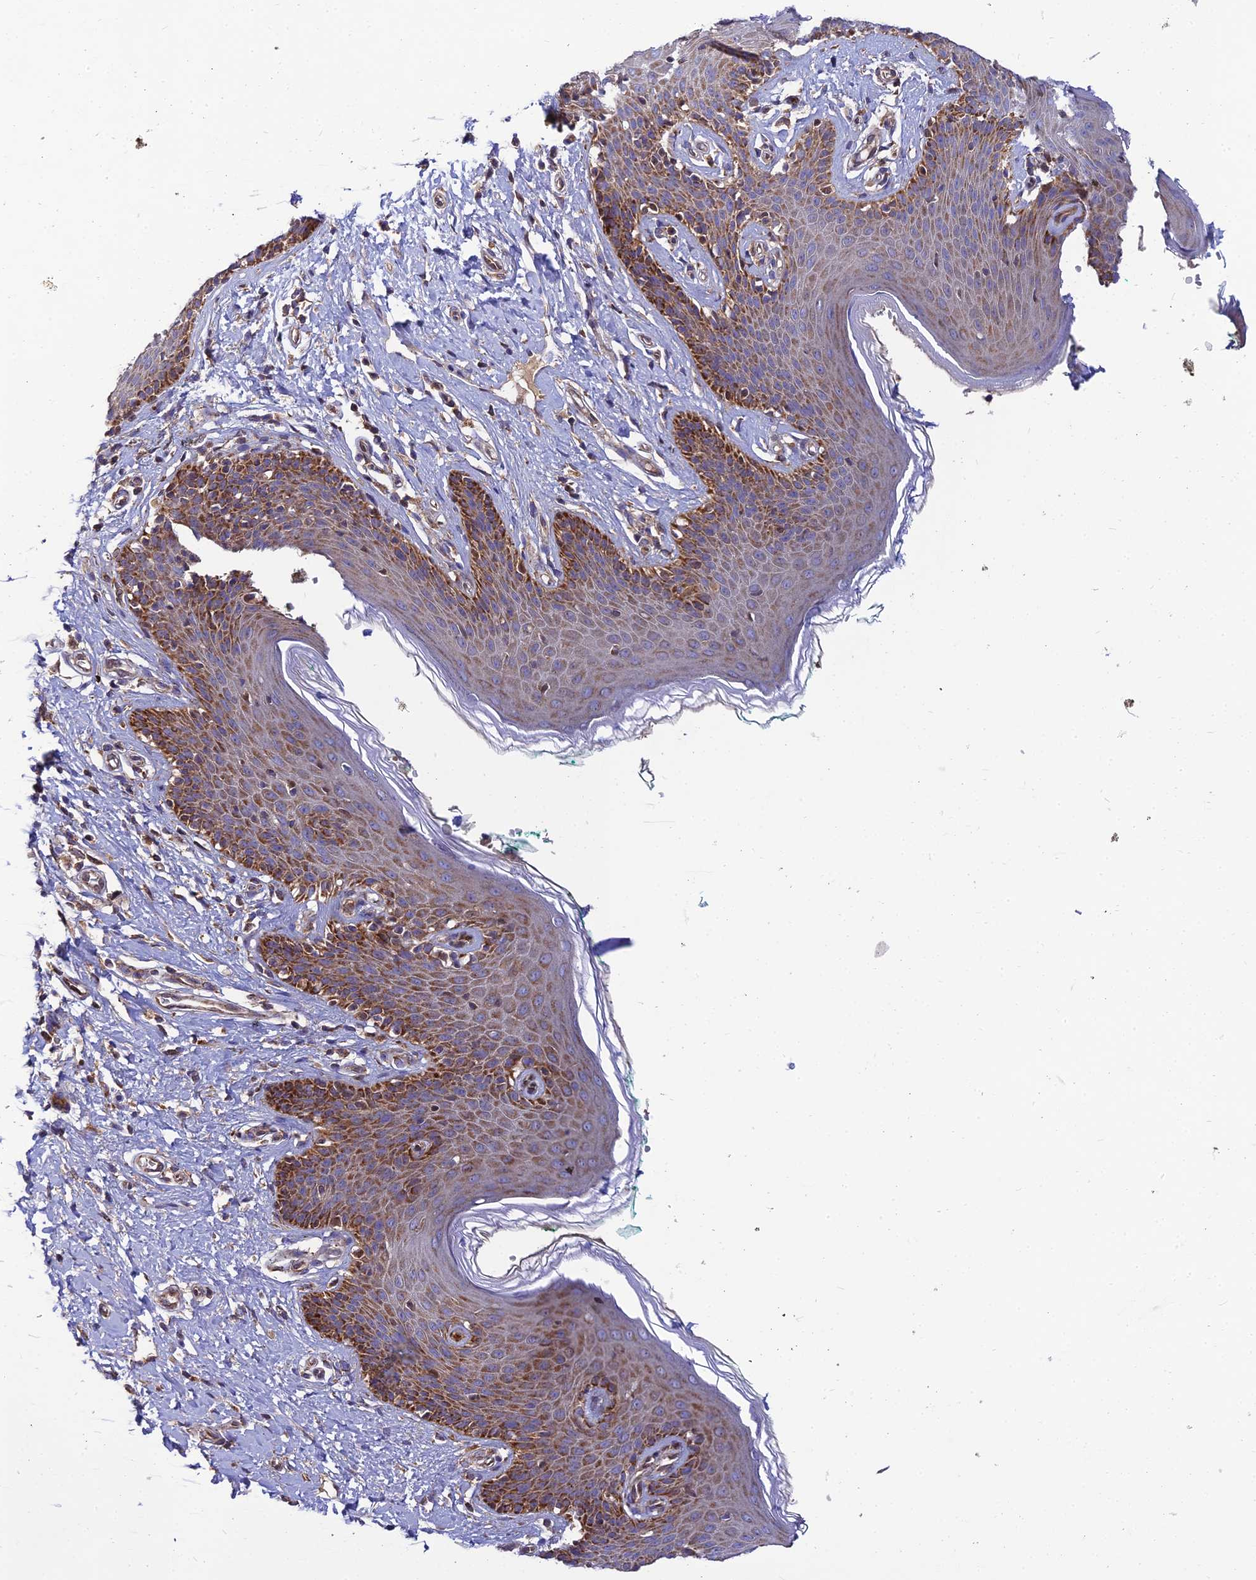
{"staining": {"intensity": "strong", "quantity": "25%-75%", "location": "cytoplasmic/membranous"}, "tissue": "skin", "cell_type": "Epidermal cells", "image_type": "normal", "snomed": [{"axis": "morphology", "description": "Normal tissue, NOS"}, {"axis": "topography", "description": "Vulva"}], "caption": "The histopathology image shows staining of normal skin, revealing strong cytoplasmic/membranous protein expression (brown color) within epidermal cells.", "gene": "PODNL1", "patient": {"sex": "female", "age": 66}}